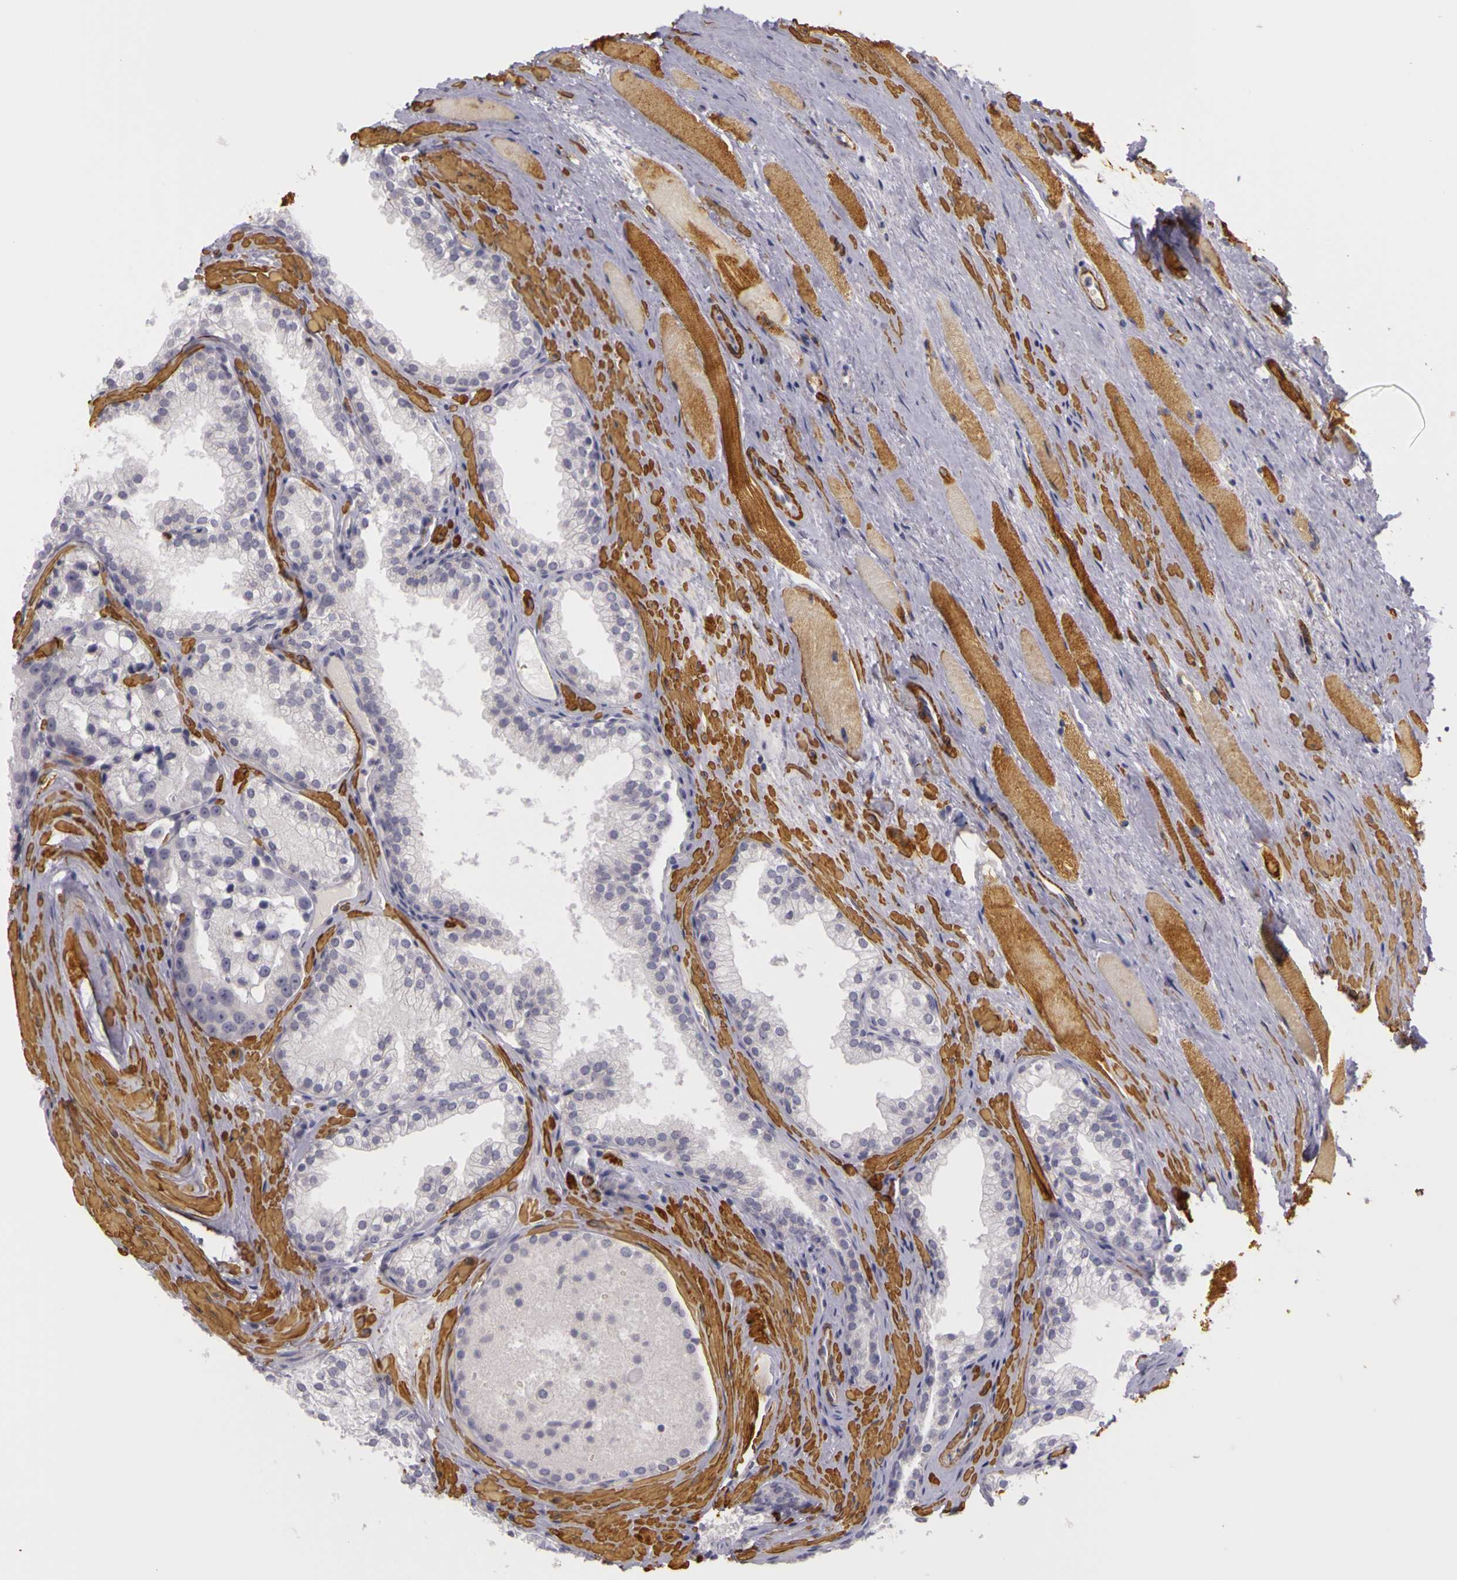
{"staining": {"intensity": "negative", "quantity": "none", "location": "none"}, "tissue": "prostate cancer", "cell_type": "Tumor cells", "image_type": "cancer", "snomed": [{"axis": "morphology", "description": "Adenocarcinoma, Medium grade"}, {"axis": "topography", "description": "Prostate"}], "caption": "Immunohistochemistry of prostate medium-grade adenocarcinoma displays no expression in tumor cells.", "gene": "CNTN2", "patient": {"sex": "male", "age": 72}}